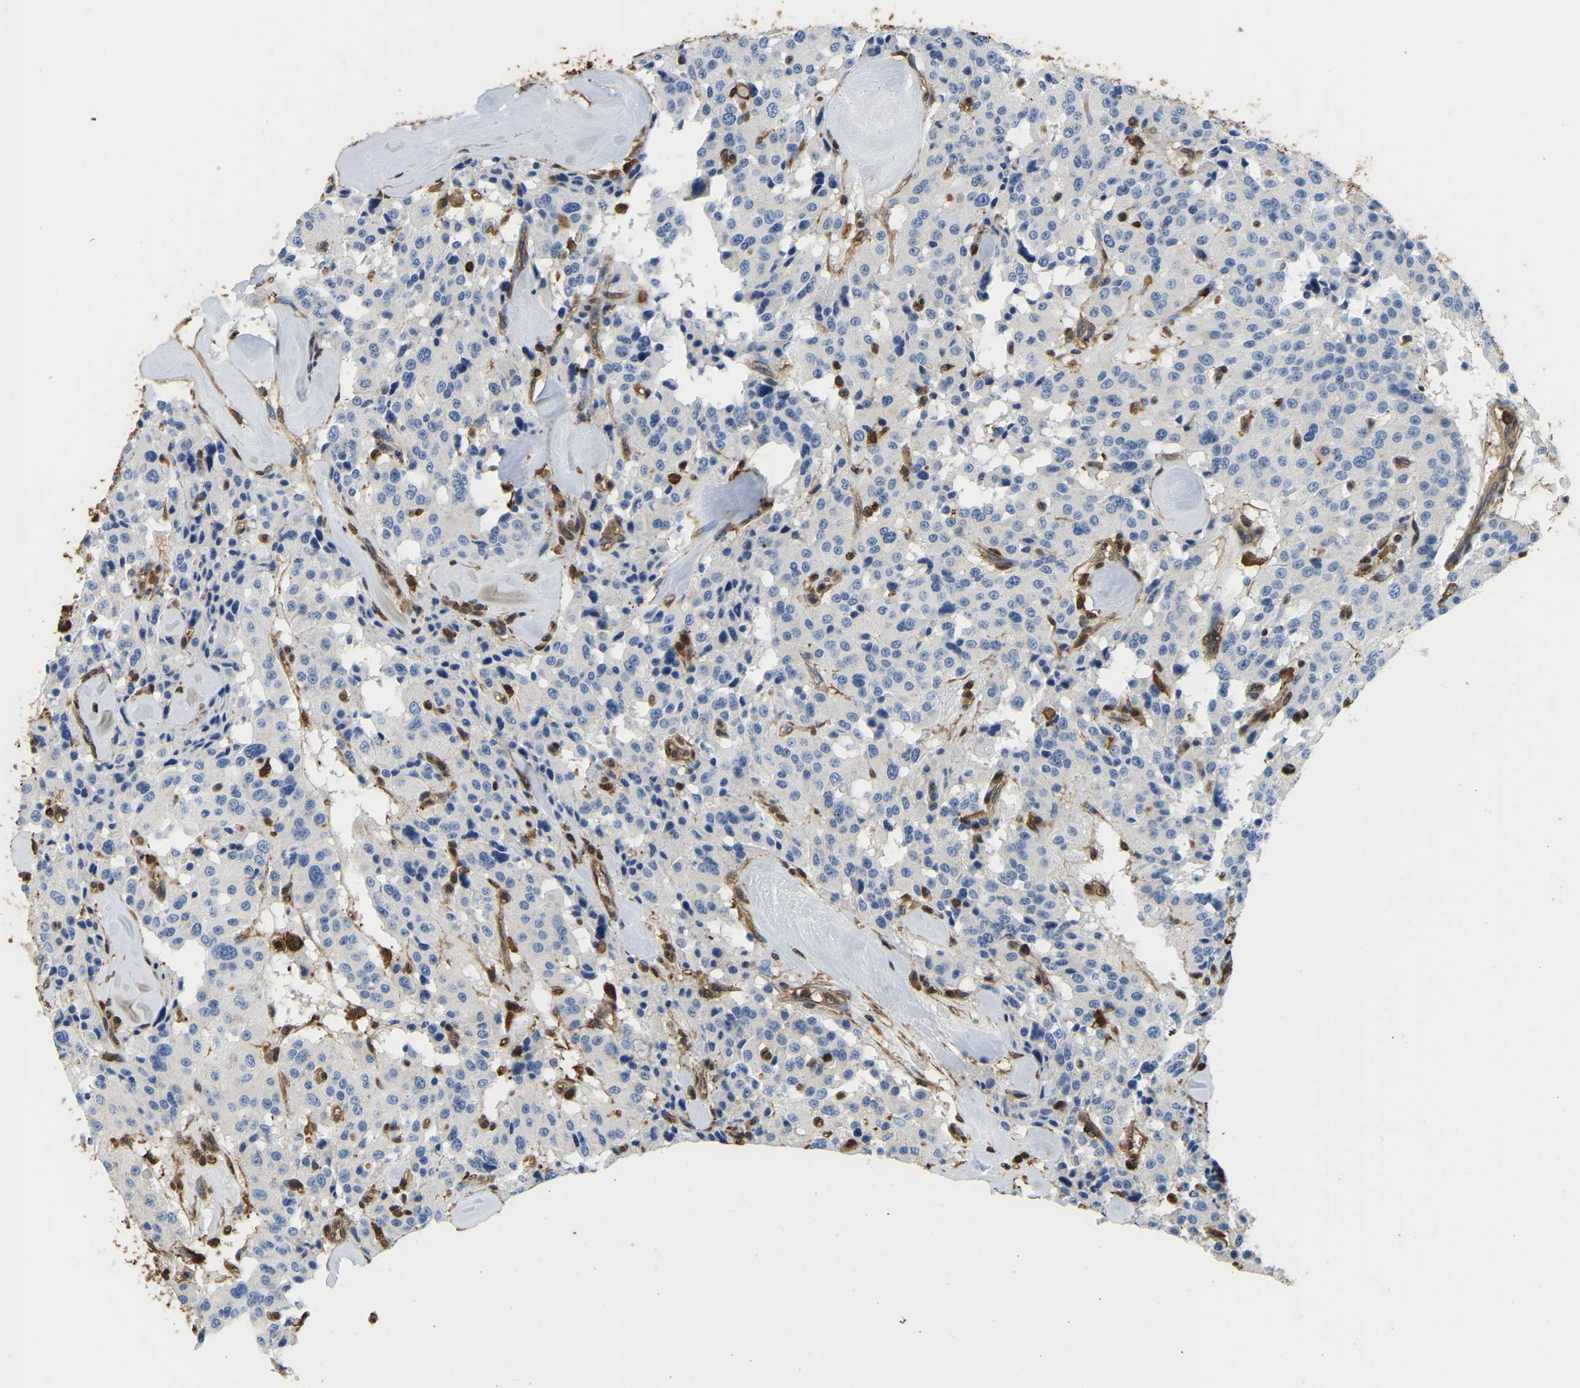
{"staining": {"intensity": "negative", "quantity": "none", "location": "none"}, "tissue": "carcinoid", "cell_type": "Tumor cells", "image_type": "cancer", "snomed": [{"axis": "morphology", "description": "Carcinoid, malignant, NOS"}, {"axis": "topography", "description": "Lung"}], "caption": "DAB immunohistochemical staining of human carcinoid reveals no significant positivity in tumor cells. (DAB immunohistochemistry (IHC) with hematoxylin counter stain).", "gene": "LDHB", "patient": {"sex": "male", "age": 30}}